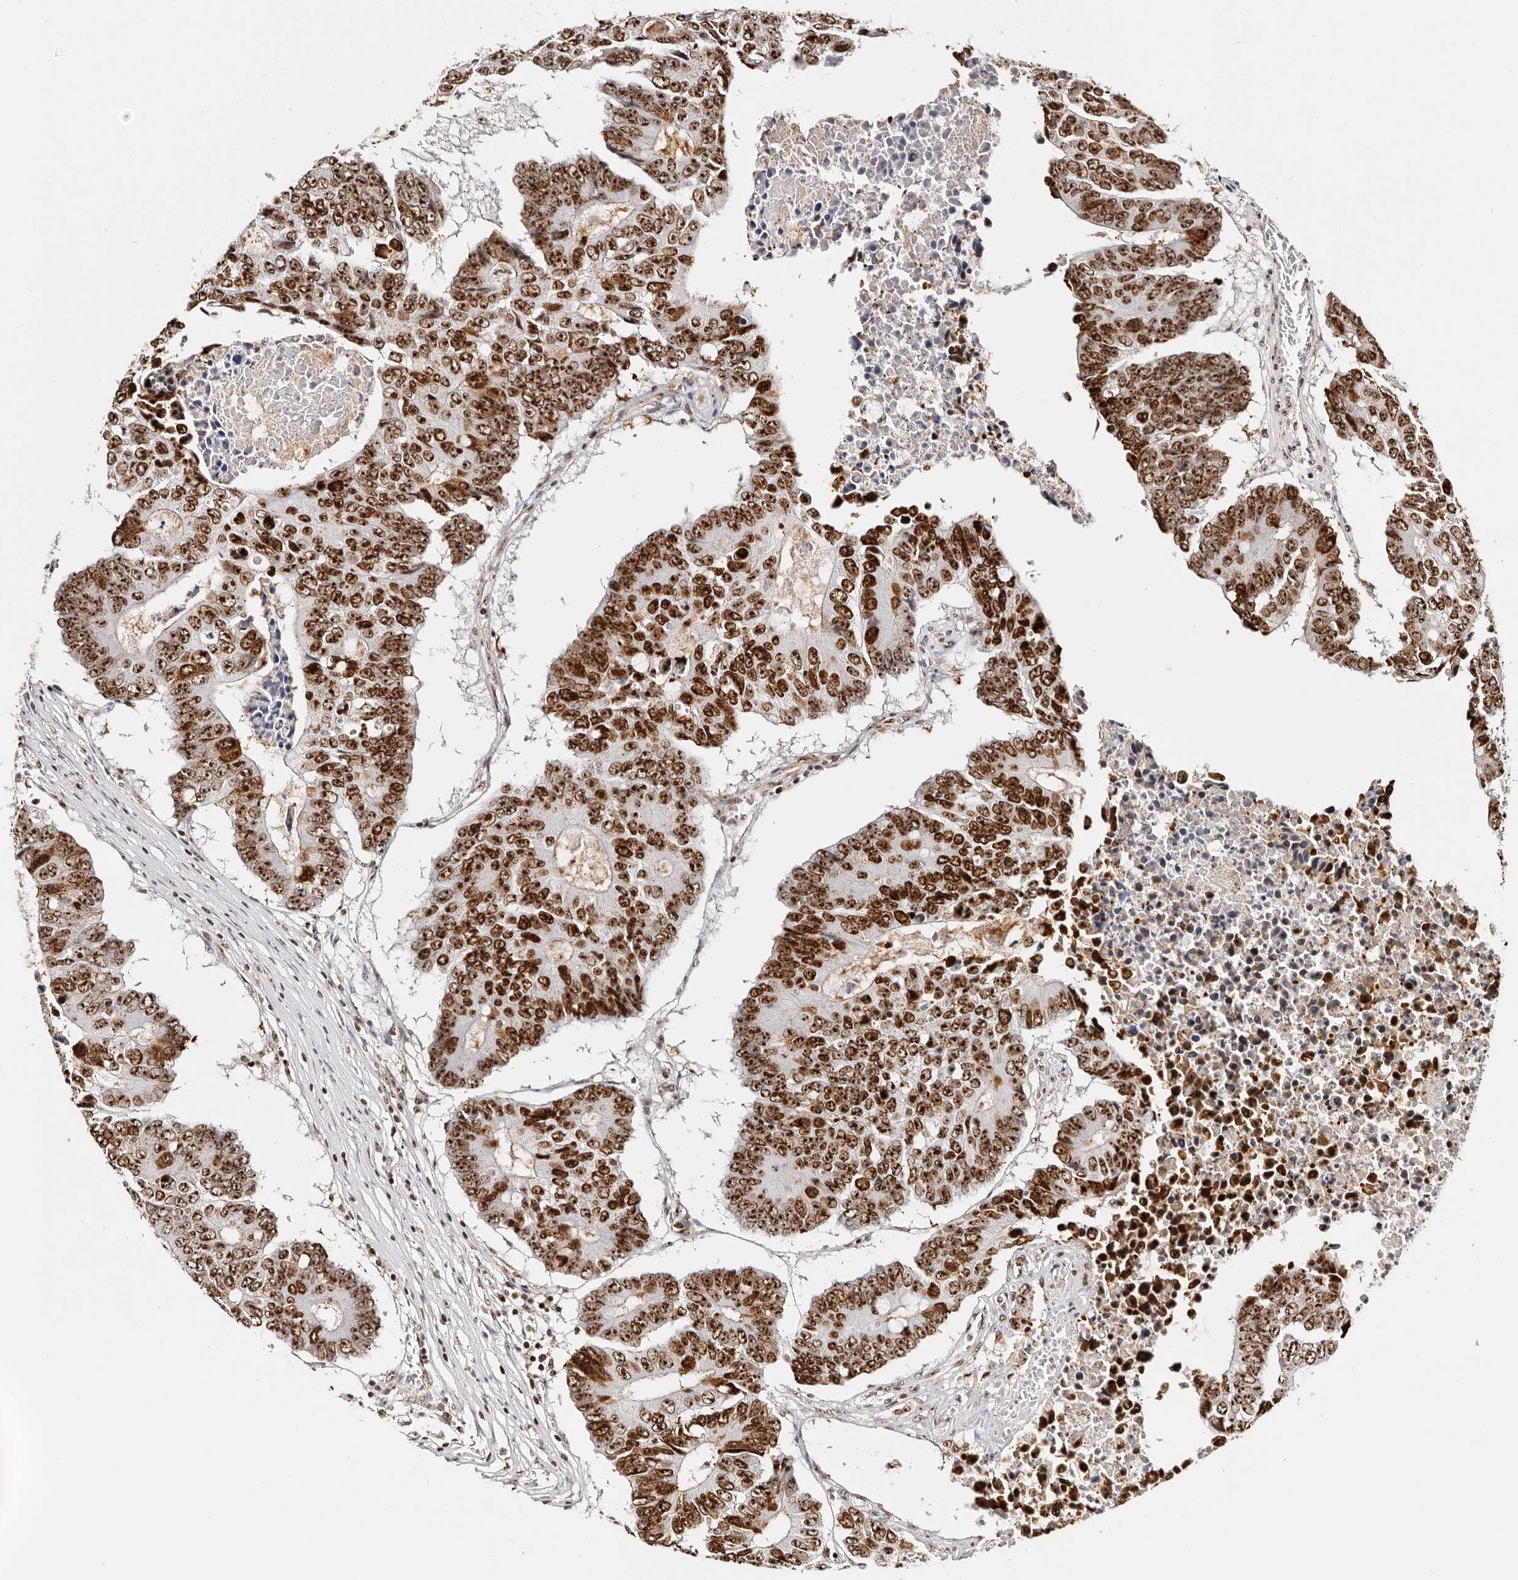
{"staining": {"intensity": "strong", "quantity": ">75%", "location": "nuclear"}, "tissue": "colorectal cancer", "cell_type": "Tumor cells", "image_type": "cancer", "snomed": [{"axis": "morphology", "description": "Adenocarcinoma, NOS"}, {"axis": "topography", "description": "Colon"}], "caption": "Approximately >75% of tumor cells in colorectal cancer (adenocarcinoma) demonstrate strong nuclear protein staining as visualized by brown immunohistochemical staining.", "gene": "IQGAP3", "patient": {"sex": "male", "age": 87}}